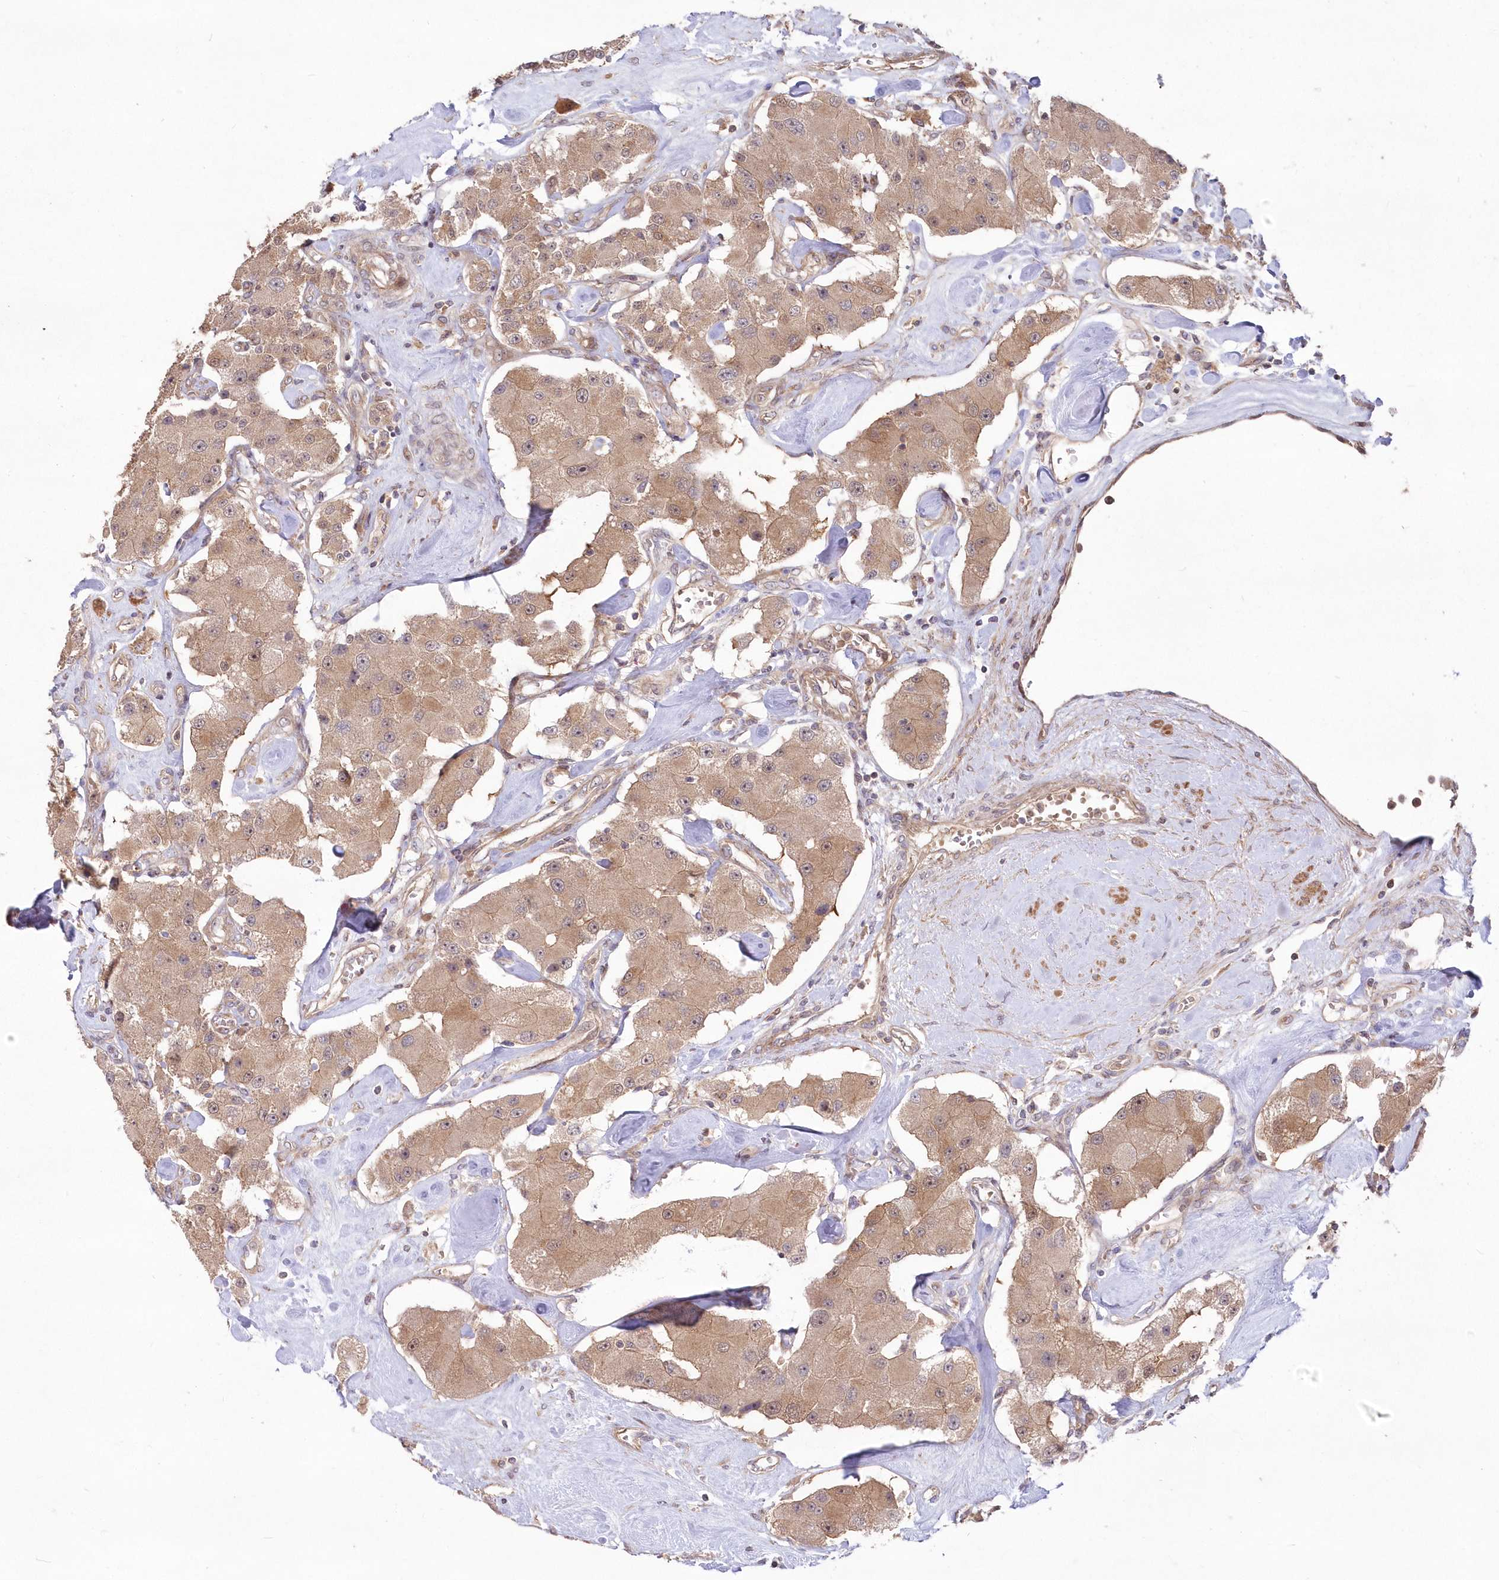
{"staining": {"intensity": "moderate", "quantity": ">75%", "location": "cytoplasmic/membranous,nuclear"}, "tissue": "carcinoid", "cell_type": "Tumor cells", "image_type": "cancer", "snomed": [{"axis": "morphology", "description": "Carcinoid, malignant, NOS"}, {"axis": "topography", "description": "Pancreas"}], "caption": "Carcinoid stained for a protein exhibits moderate cytoplasmic/membranous and nuclear positivity in tumor cells.", "gene": "TBCA", "patient": {"sex": "male", "age": 41}}